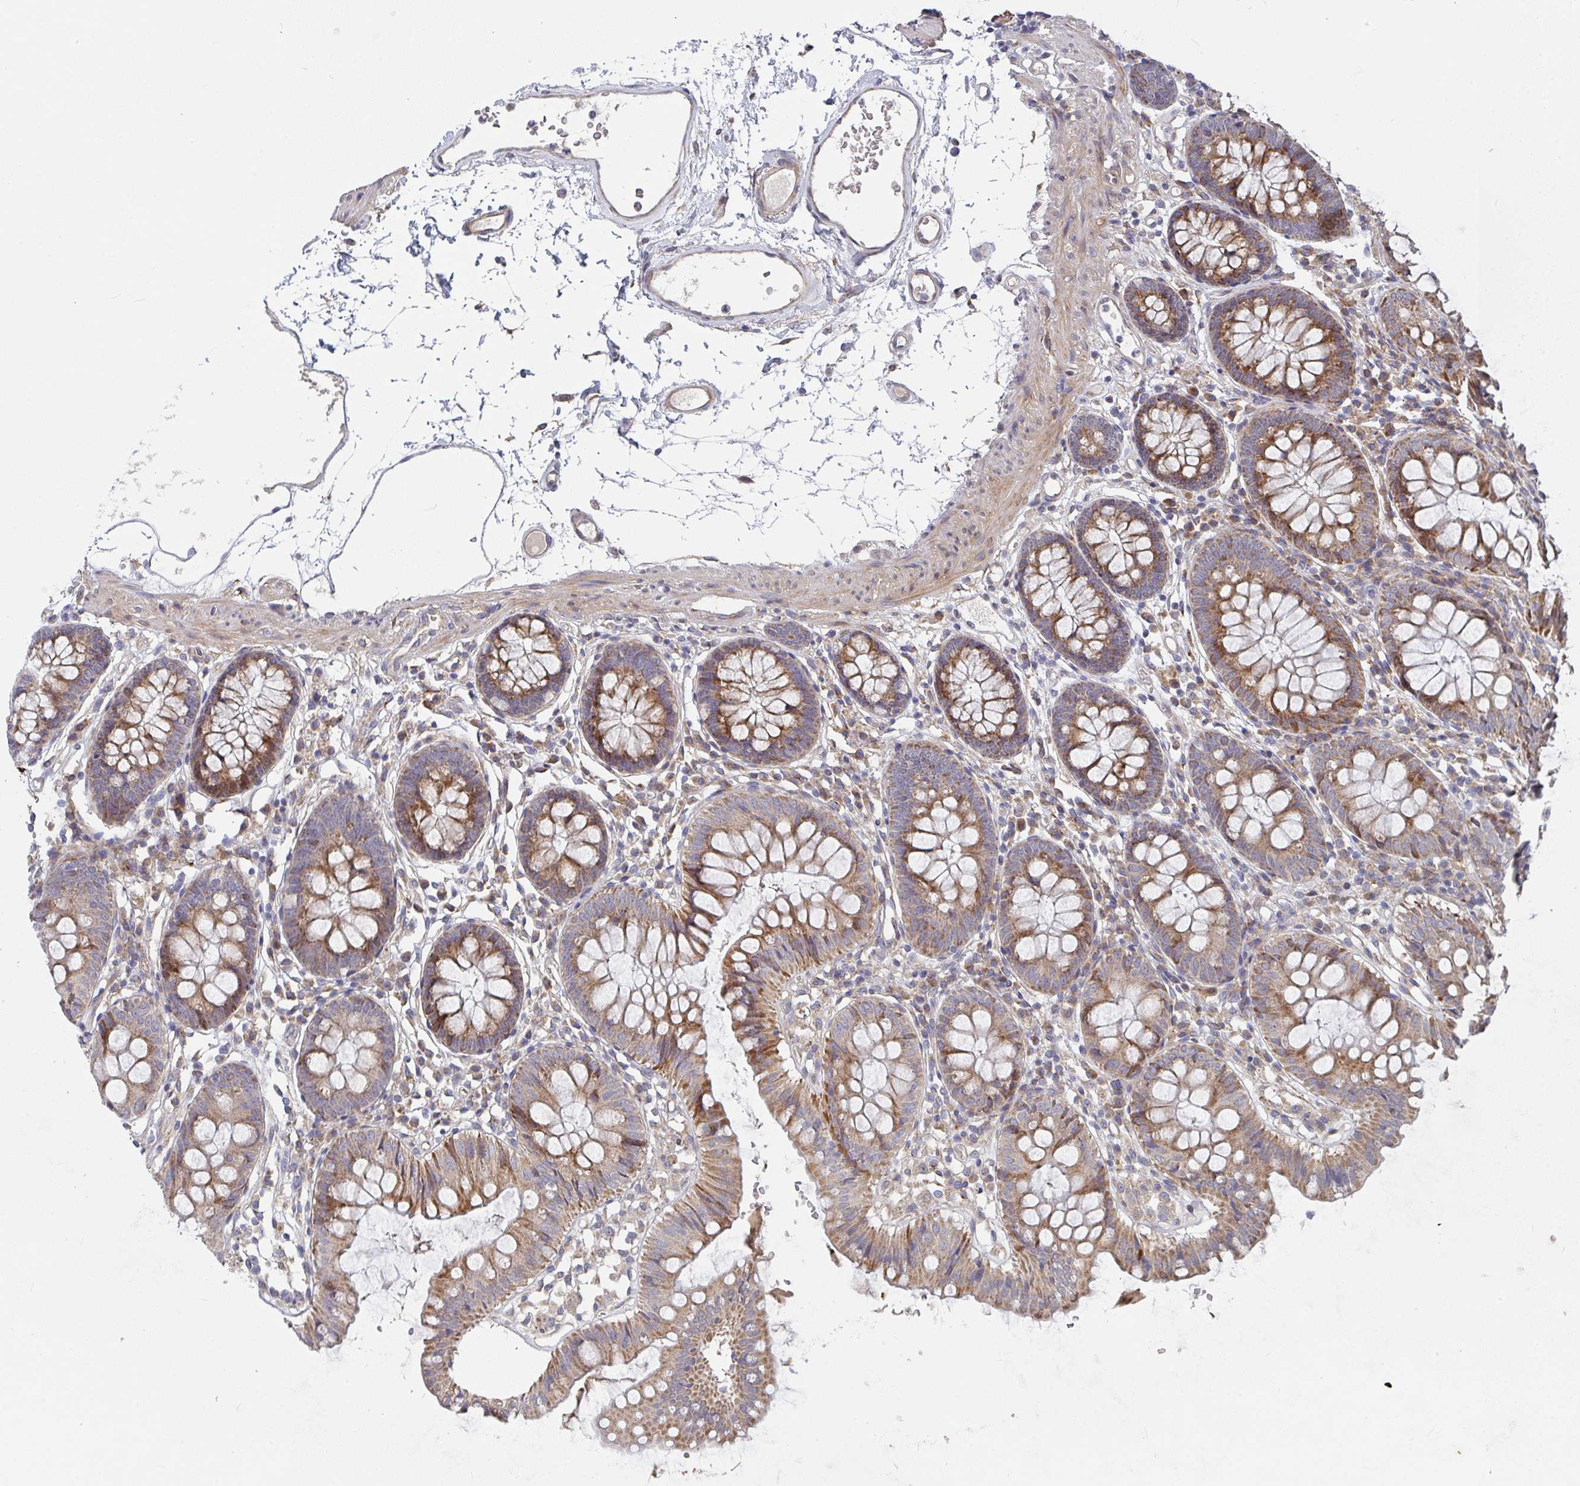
{"staining": {"intensity": "moderate", "quantity": ">75%", "location": "cytoplasmic/membranous"}, "tissue": "colon", "cell_type": "Endothelial cells", "image_type": "normal", "snomed": [{"axis": "morphology", "description": "Normal tissue, NOS"}, {"axis": "topography", "description": "Colon"}], "caption": "Immunohistochemistry (IHC) staining of benign colon, which displays medium levels of moderate cytoplasmic/membranous staining in approximately >75% of endothelial cells indicating moderate cytoplasmic/membranous protein positivity. The staining was performed using DAB (brown) for protein detection and nuclei were counterstained in hematoxylin (blue).", "gene": "RHEBL1", "patient": {"sex": "female", "age": 84}}